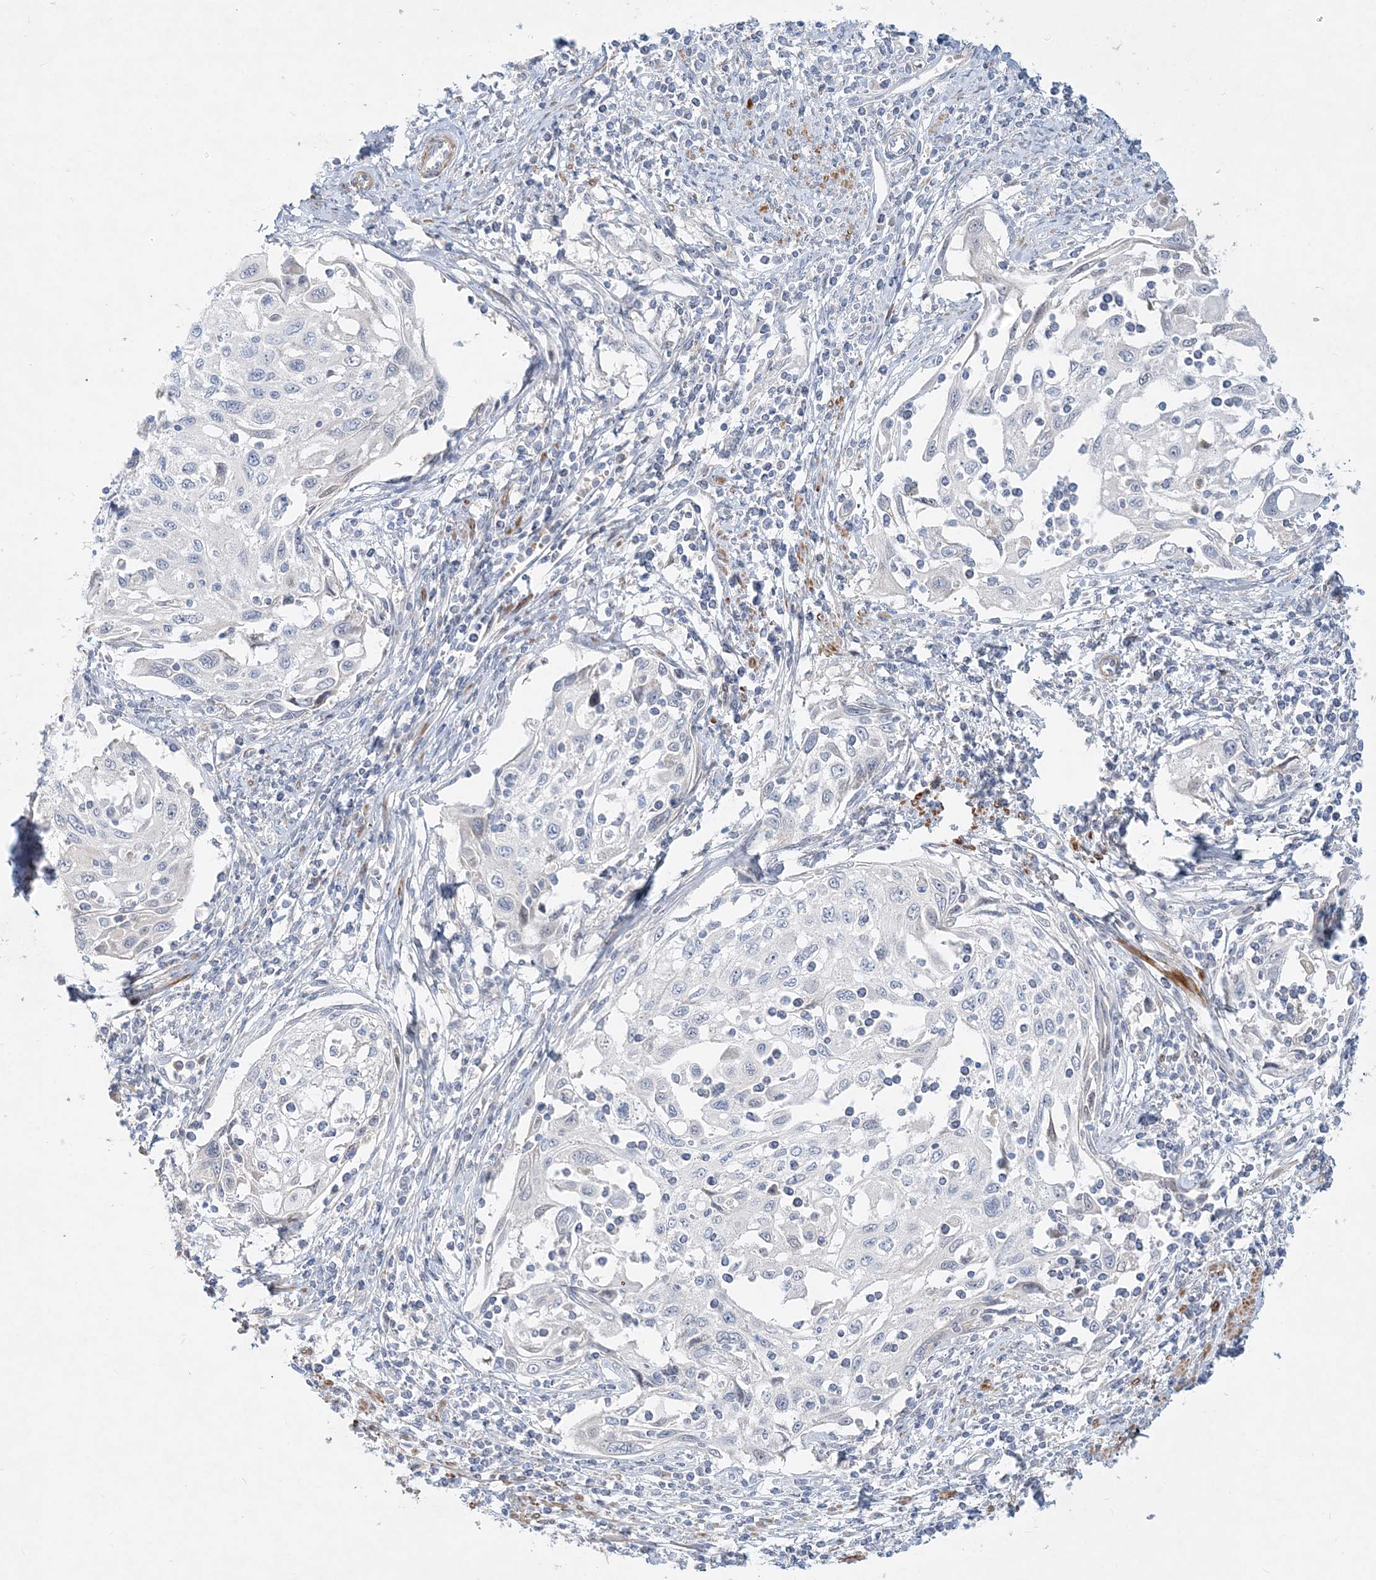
{"staining": {"intensity": "negative", "quantity": "none", "location": "none"}, "tissue": "cervical cancer", "cell_type": "Tumor cells", "image_type": "cancer", "snomed": [{"axis": "morphology", "description": "Squamous cell carcinoma, NOS"}, {"axis": "topography", "description": "Cervix"}], "caption": "Cervical squamous cell carcinoma stained for a protein using immunohistochemistry shows no expression tumor cells.", "gene": "DNAH5", "patient": {"sex": "female", "age": 70}}